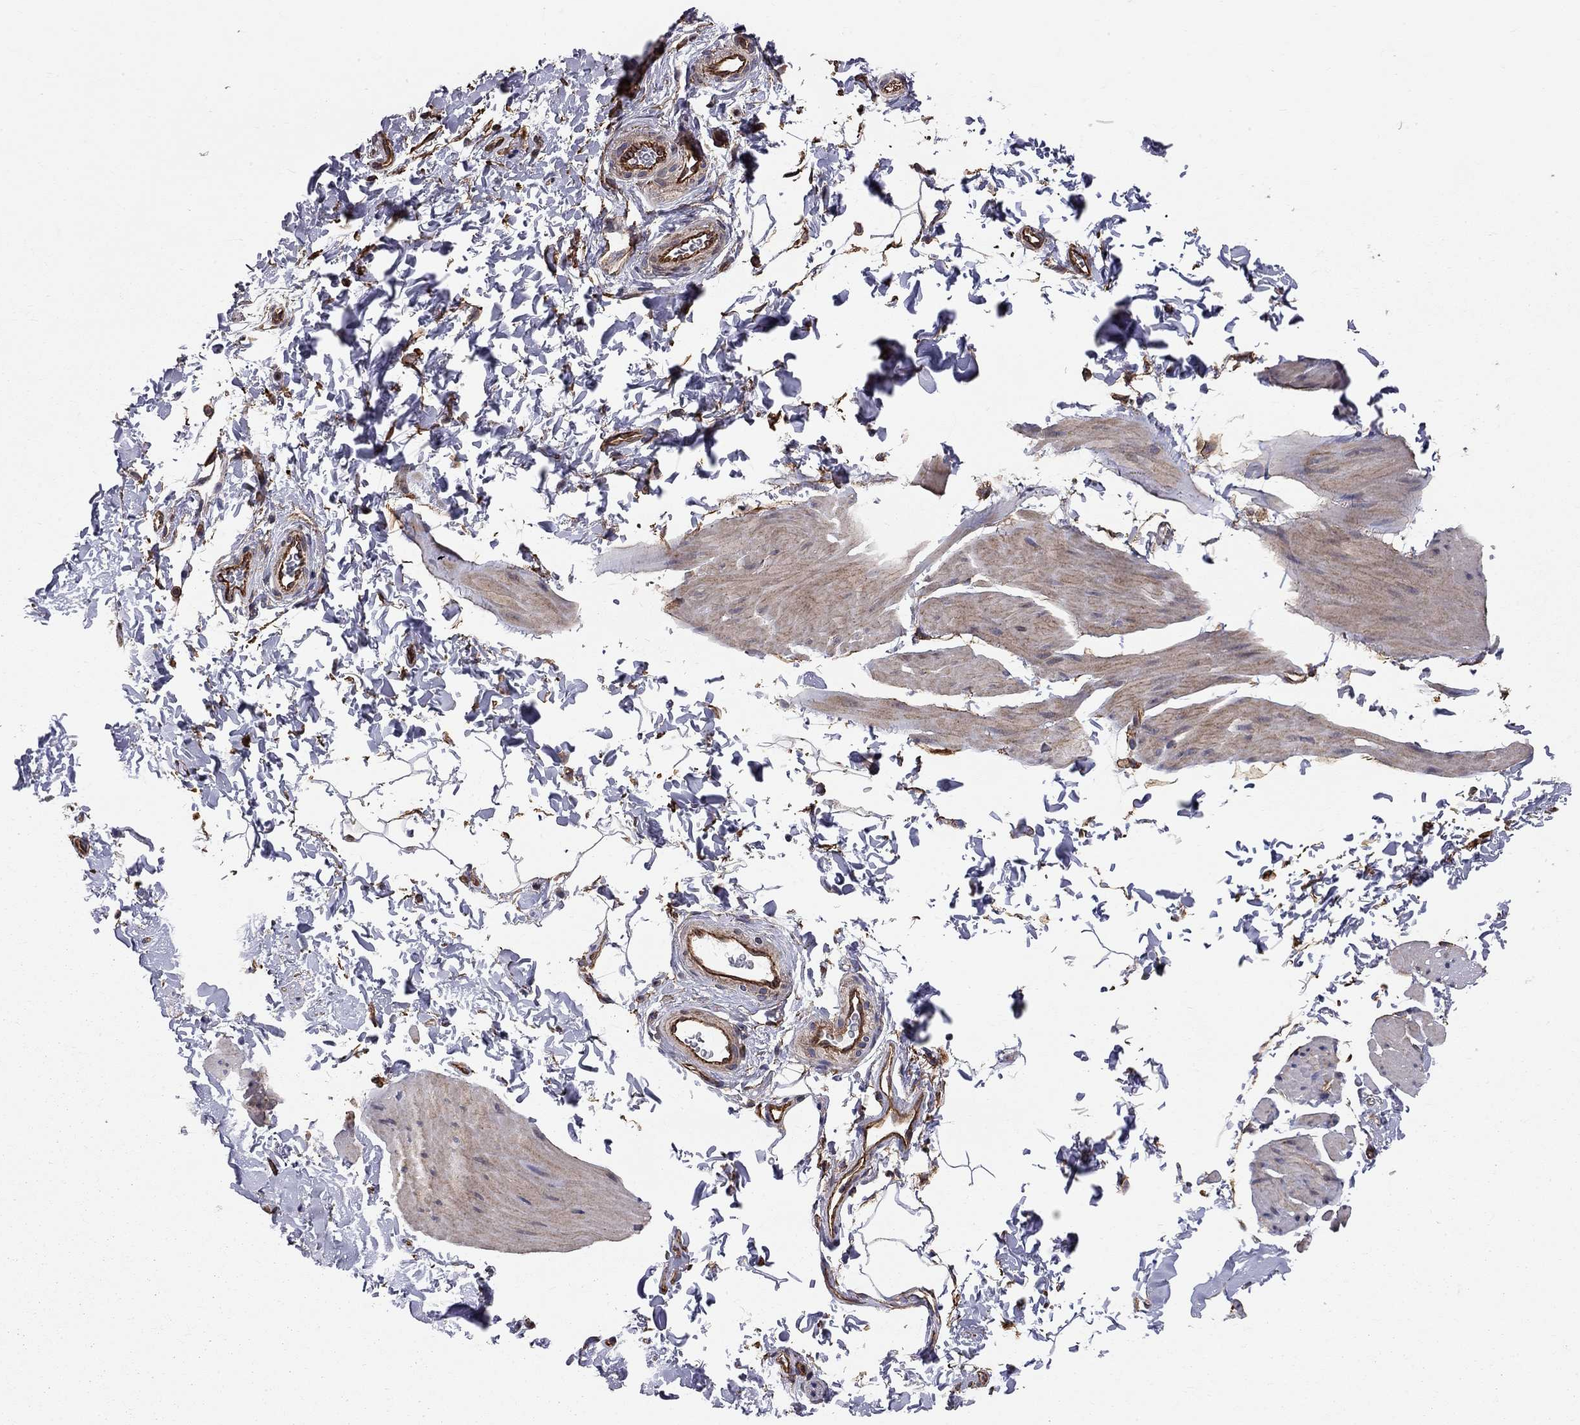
{"staining": {"intensity": "moderate", "quantity": "25%-75%", "location": "cytoplasmic/membranous"}, "tissue": "smooth muscle", "cell_type": "Smooth muscle cells", "image_type": "normal", "snomed": [{"axis": "morphology", "description": "Normal tissue, NOS"}, {"axis": "topography", "description": "Adipose tissue"}, {"axis": "topography", "description": "Smooth muscle"}, {"axis": "topography", "description": "Peripheral nerve tissue"}], "caption": "The histopathology image exhibits a brown stain indicating the presence of a protein in the cytoplasmic/membranous of smooth muscle cells in smooth muscle.", "gene": "RASEF", "patient": {"sex": "male", "age": 83}}